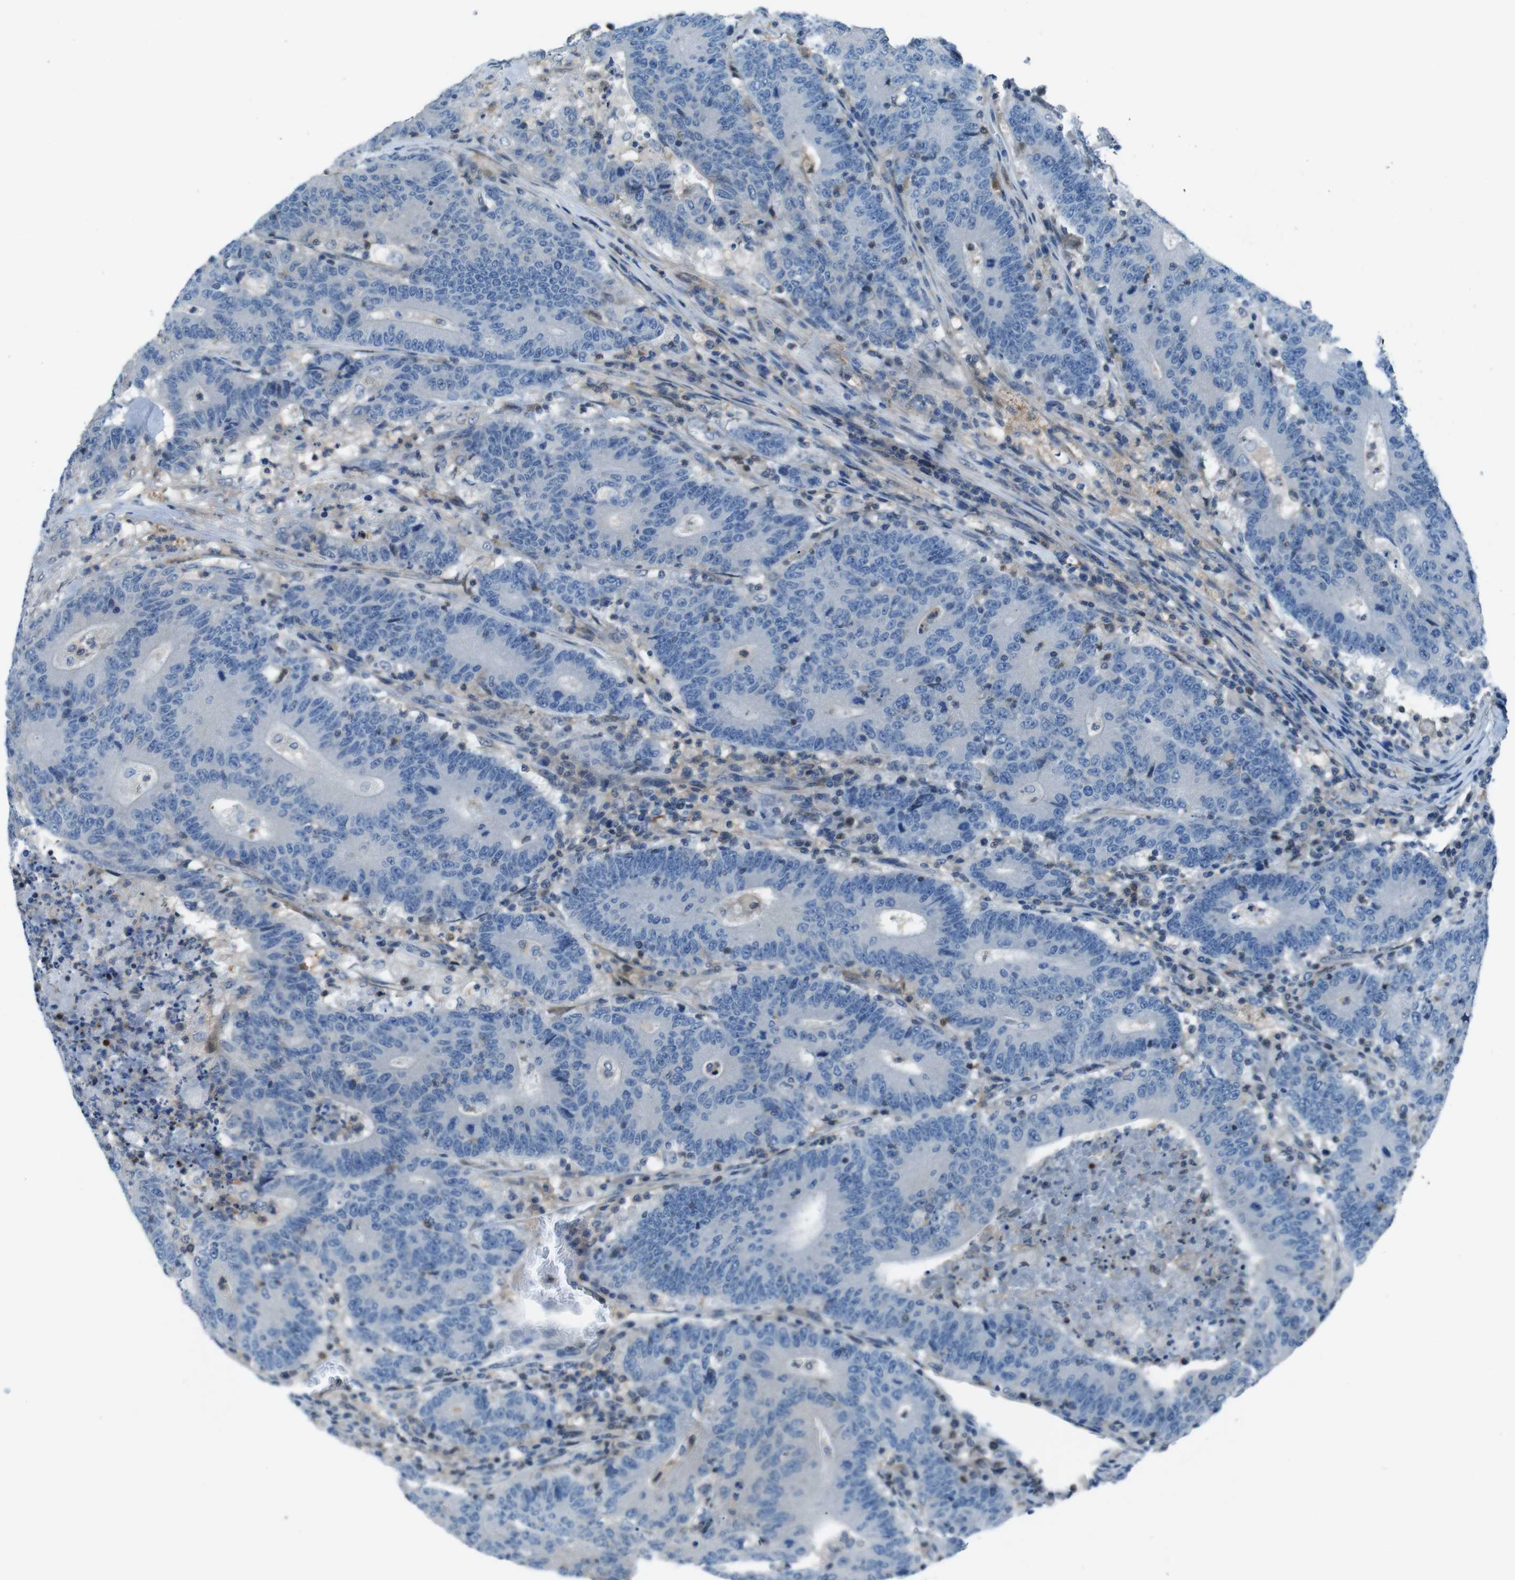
{"staining": {"intensity": "negative", "quantity": "none", "location": "none"}, "tissue": "colorectal cancer", "cell_type": "Tumor cells", "image_type": "cancer", "snomed": [{"axis": "morphology", "description": "Normal tissue, NOS"}, {"axis": "morphology", "description": "Adenocarcinoma, NOS"}, {"axis": "topography", "description": "Colon"}], "caption": "High power microscopy photomicrograph of an immunohistochemistry micrograph of adenocarcinoma (colorectal), revealing no significant positivity in tumor cells.", "gene": "NANOS2", "patient": {"sex": "female", "age": 75}}